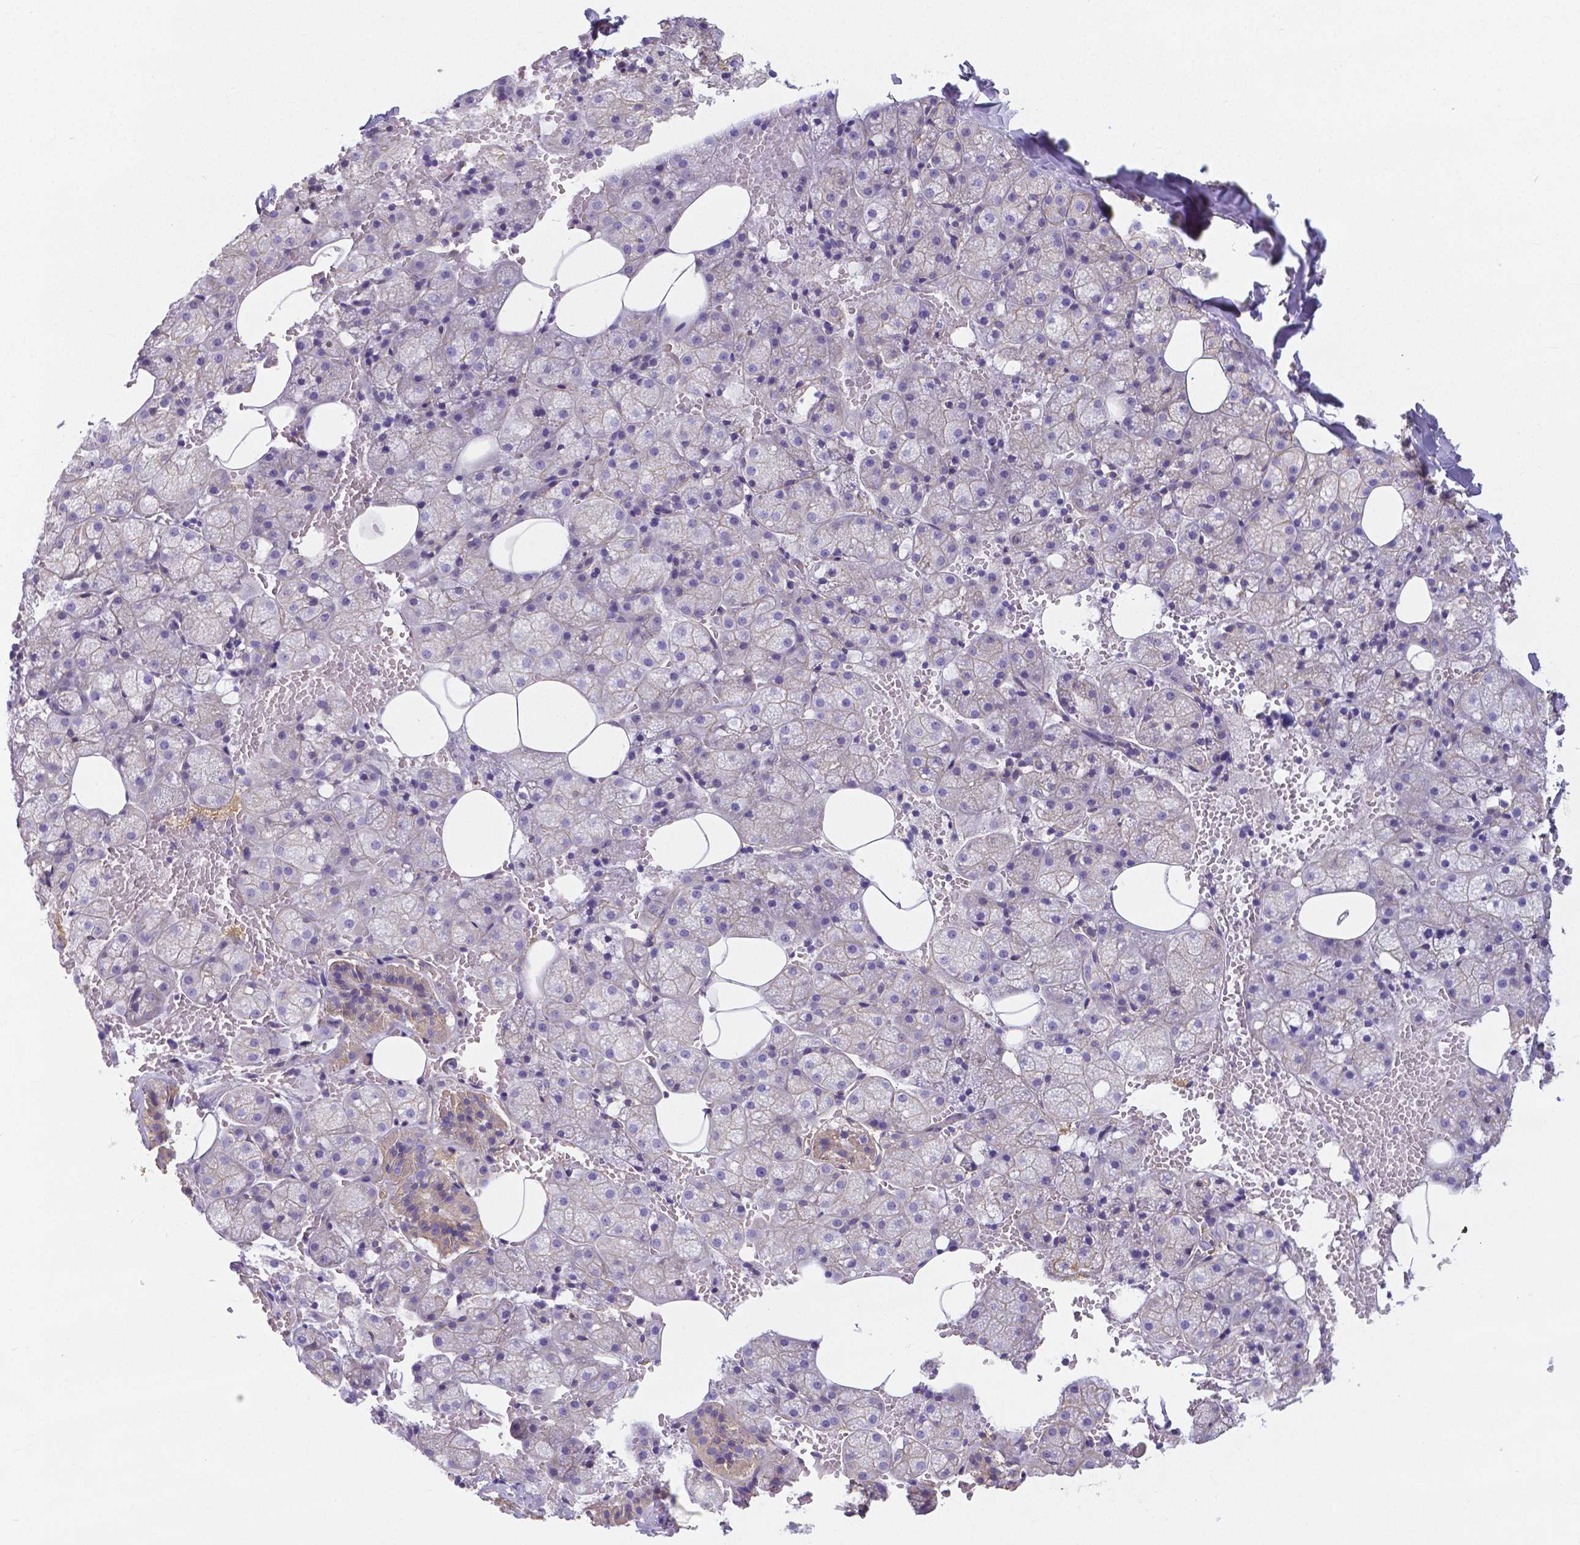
{"staining": {"intensity": "weak", "quantity": "25%-75%", "location": "cytoplasmic/membranous"}, "tissue": "salivary gland", "cell_type": "Glandular cells", "image_type": "normal", "snomed": [{"axis": "morphology", "description": "Normal tissue, NOS"}, {"axis": "topography", "description": "Salivary gland"}, {"axis": "topography", "description": "Peripheral nerve tissue"}], "caption": "The micrograph displays staining of benign salivary gland, revealing weak cytoplasmic/membranous protein positivity (brown color) within glandular cells.", "gene": "CRMP1", "patient": {"sex": "male", "age": 38}}